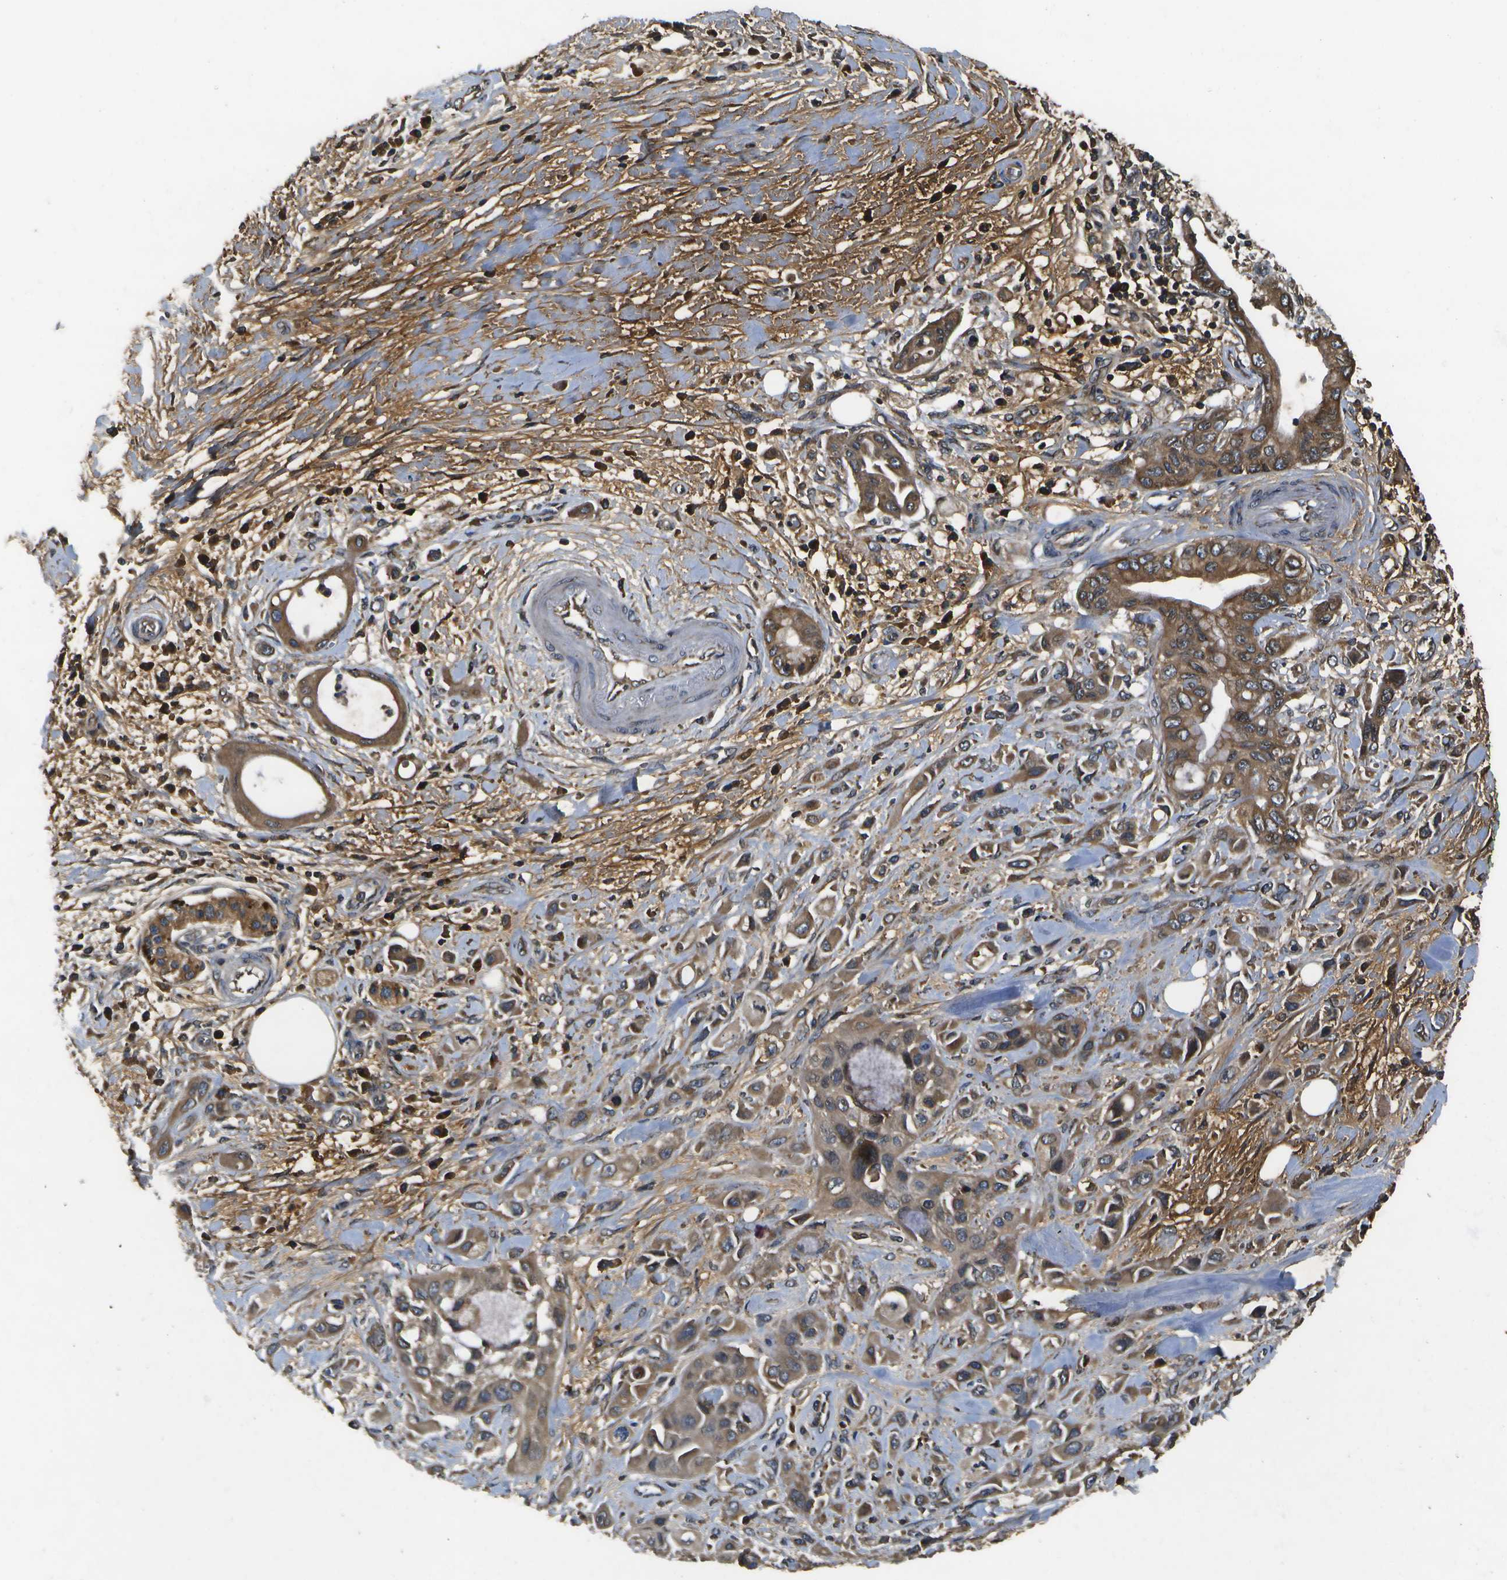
{"staining": {"intensity": "moderate", "quantity": ">75%", "location": "cytoplasmic/membranous"}, "tissue": "pancreatic cancer", "cell_type": "Tumor cells", "image_type": "cancer", "snomed": [{"axis": "morphology", "description": "Adenocarcinoma, NOS"}, {"axis": "topography", "description": "Pancreas"}], "caption": "Pancreatic cancer (adenocarcinoma) was stained to show a protein in brown. There is medium levels of moderate cytoplasmic/membranous staining in approximately >75% of tumor cells. (DAB (3,3'-diaminobenzidine) IHC, brown staining for protein, blue staining for nuclei).", "gene": "HFE", "patient": {"sex": "female", "age": 73}}